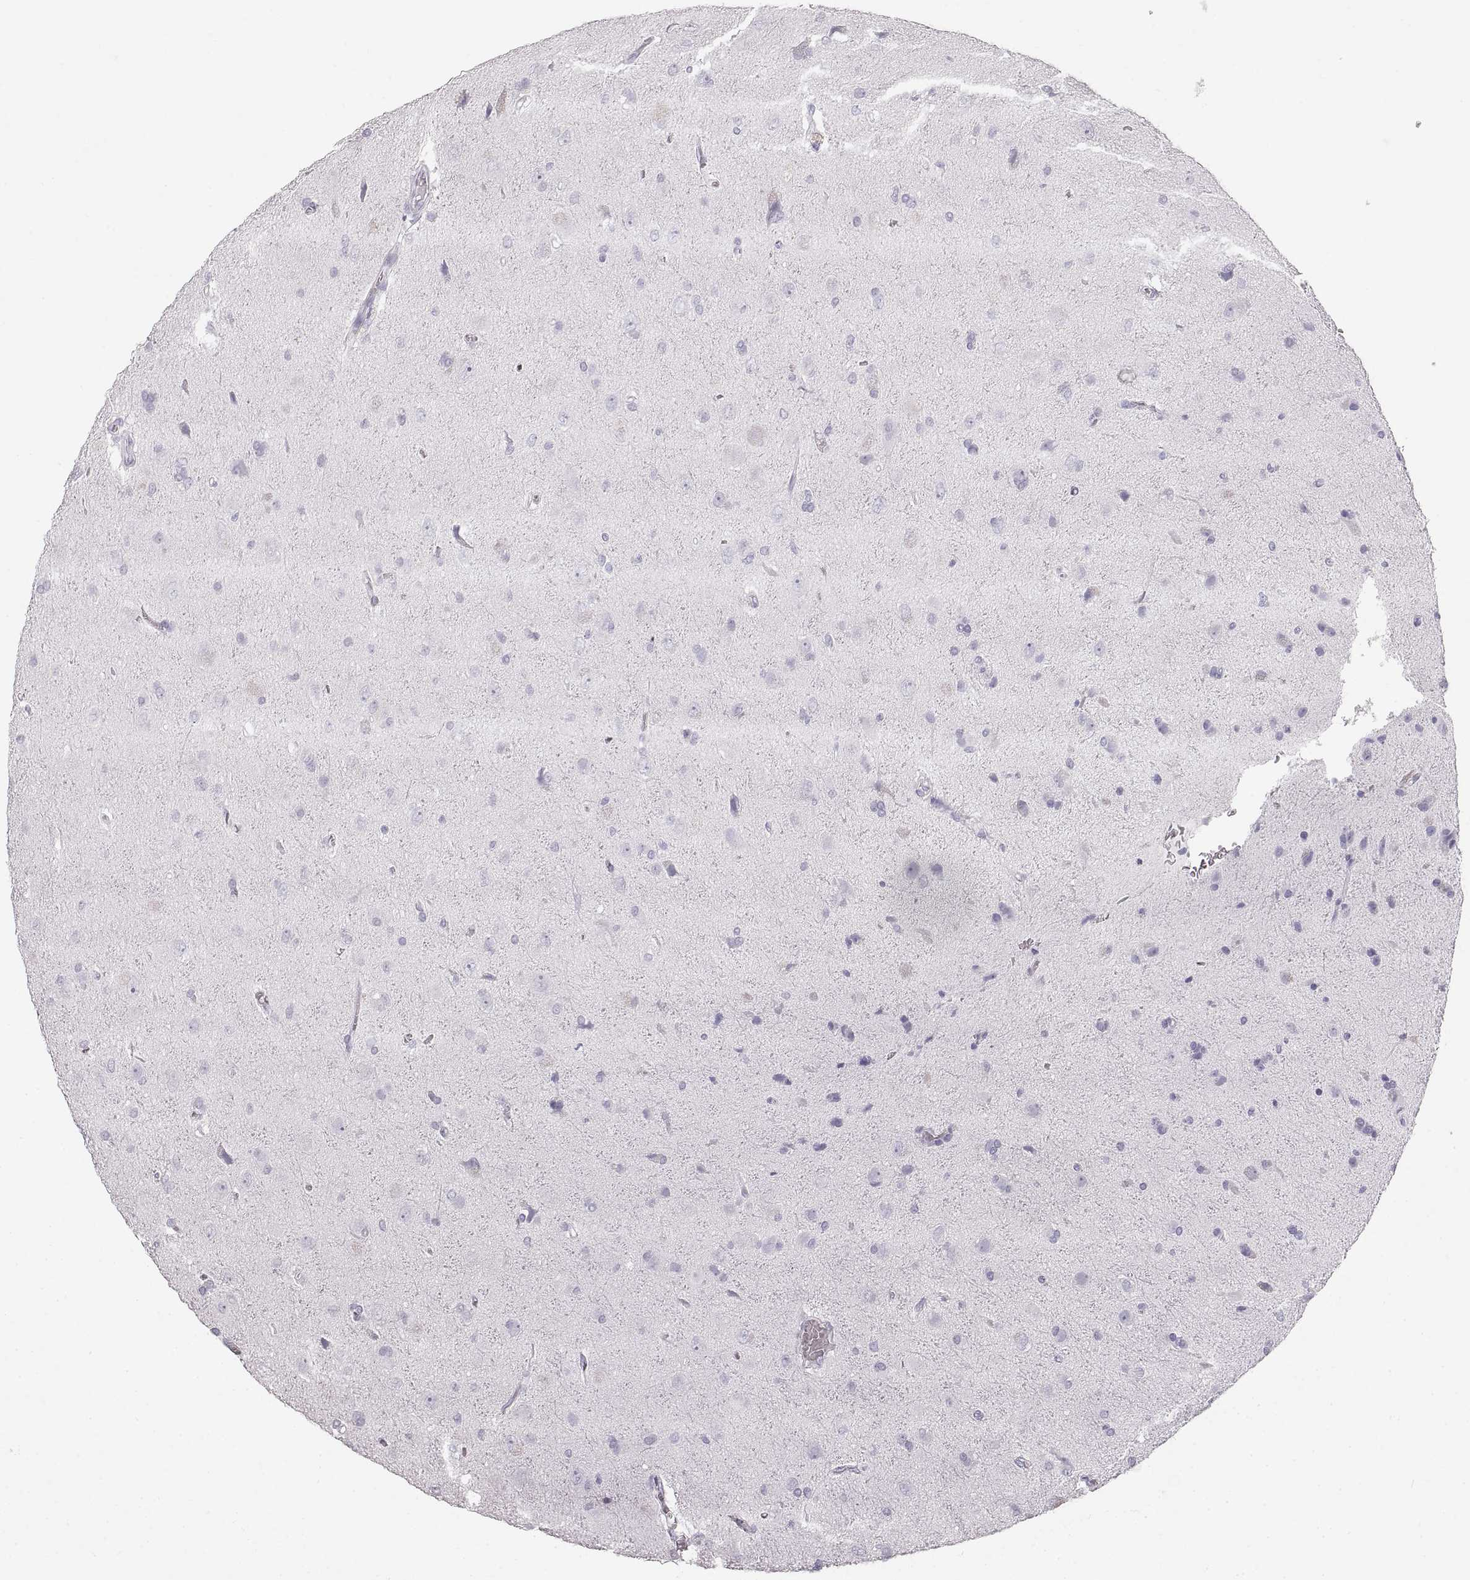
{"staining": {"intensity": "negative", "quantity": "none", "location": "none"}, "tissue": "glioma", "cell_type": "Tumor cells", "image_type": "cancer", "snomed": [{"axis": "morphology", "description": "Glioma, malignant, Low grade"}, {"axis": "topography", "description": "Brain"}], "caption": "This photomicrograph is of malignant glioma (low-grade) stained with immunohistochemistry (IHC) to label a protein in brown with the nuclei are counter-stained blue. There is no staining in tumor cells. (Brightfield microscopy of DAB (3,3'-diaminobenzidine) immunohistochemistry (IHC) at high magnification).", "gene": "CRYAA", "patient": {"sex": "male", "age": 58}}